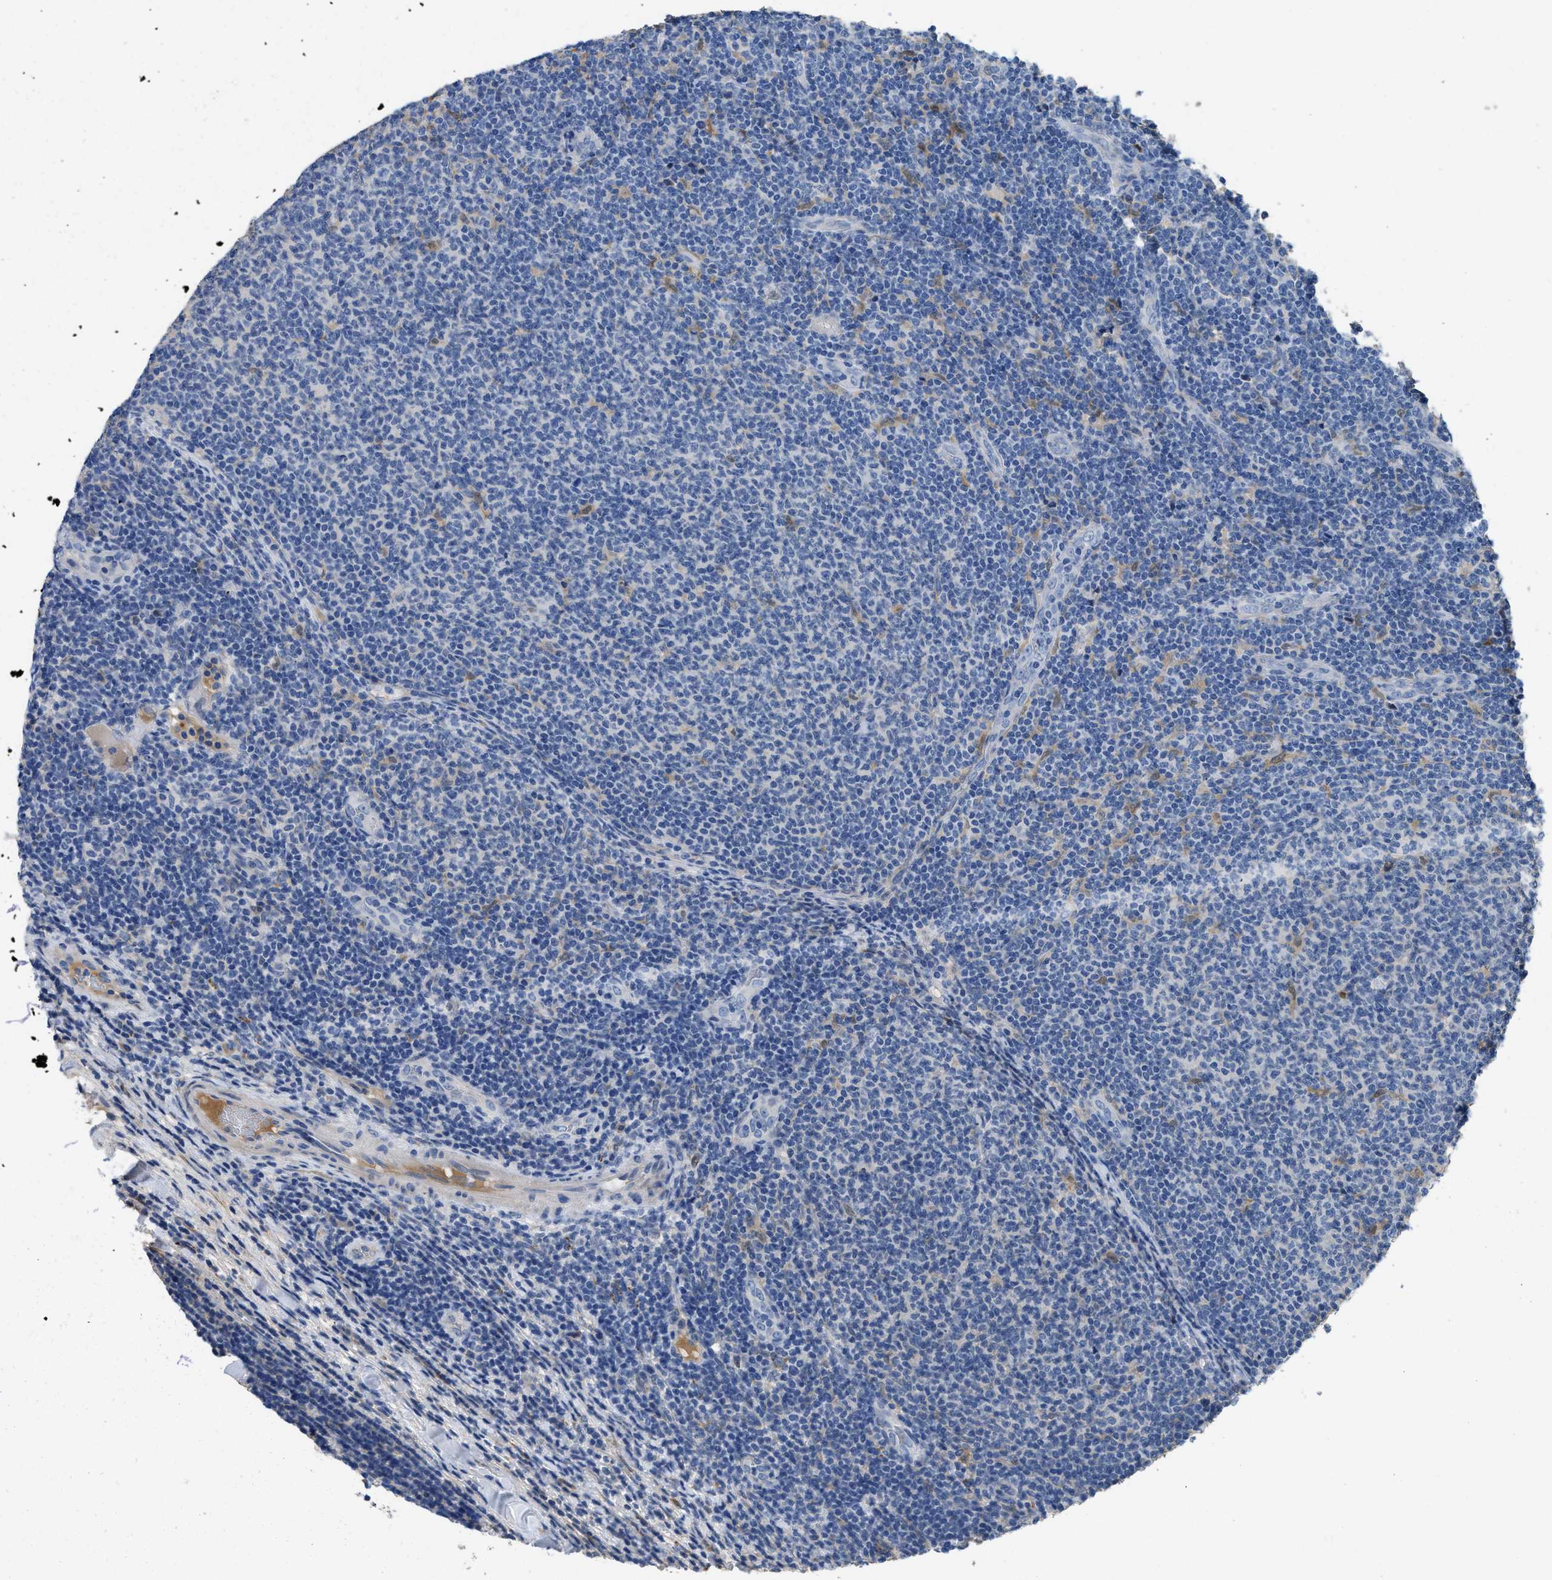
{"staining": {"intensity": "negative", "quantity": "none", "location": "none"}, "tissue": "lymphoma", "cell_type": "Tumor cells", "image_type": "cancer", "snomed": [{"axis": "morphology", "description": "Malignant lymphoma, non-Hodgkin's type, Low grade"}, {"axis": "topography", "description": "Lymph node"}], "caption": "Human lymphoma stained for a protein using immunohistochemistry (IHC) demonstrates no positivity in tumor cells.", "gene": "C1S", "patient": {"sex": "male", "age": 66}}